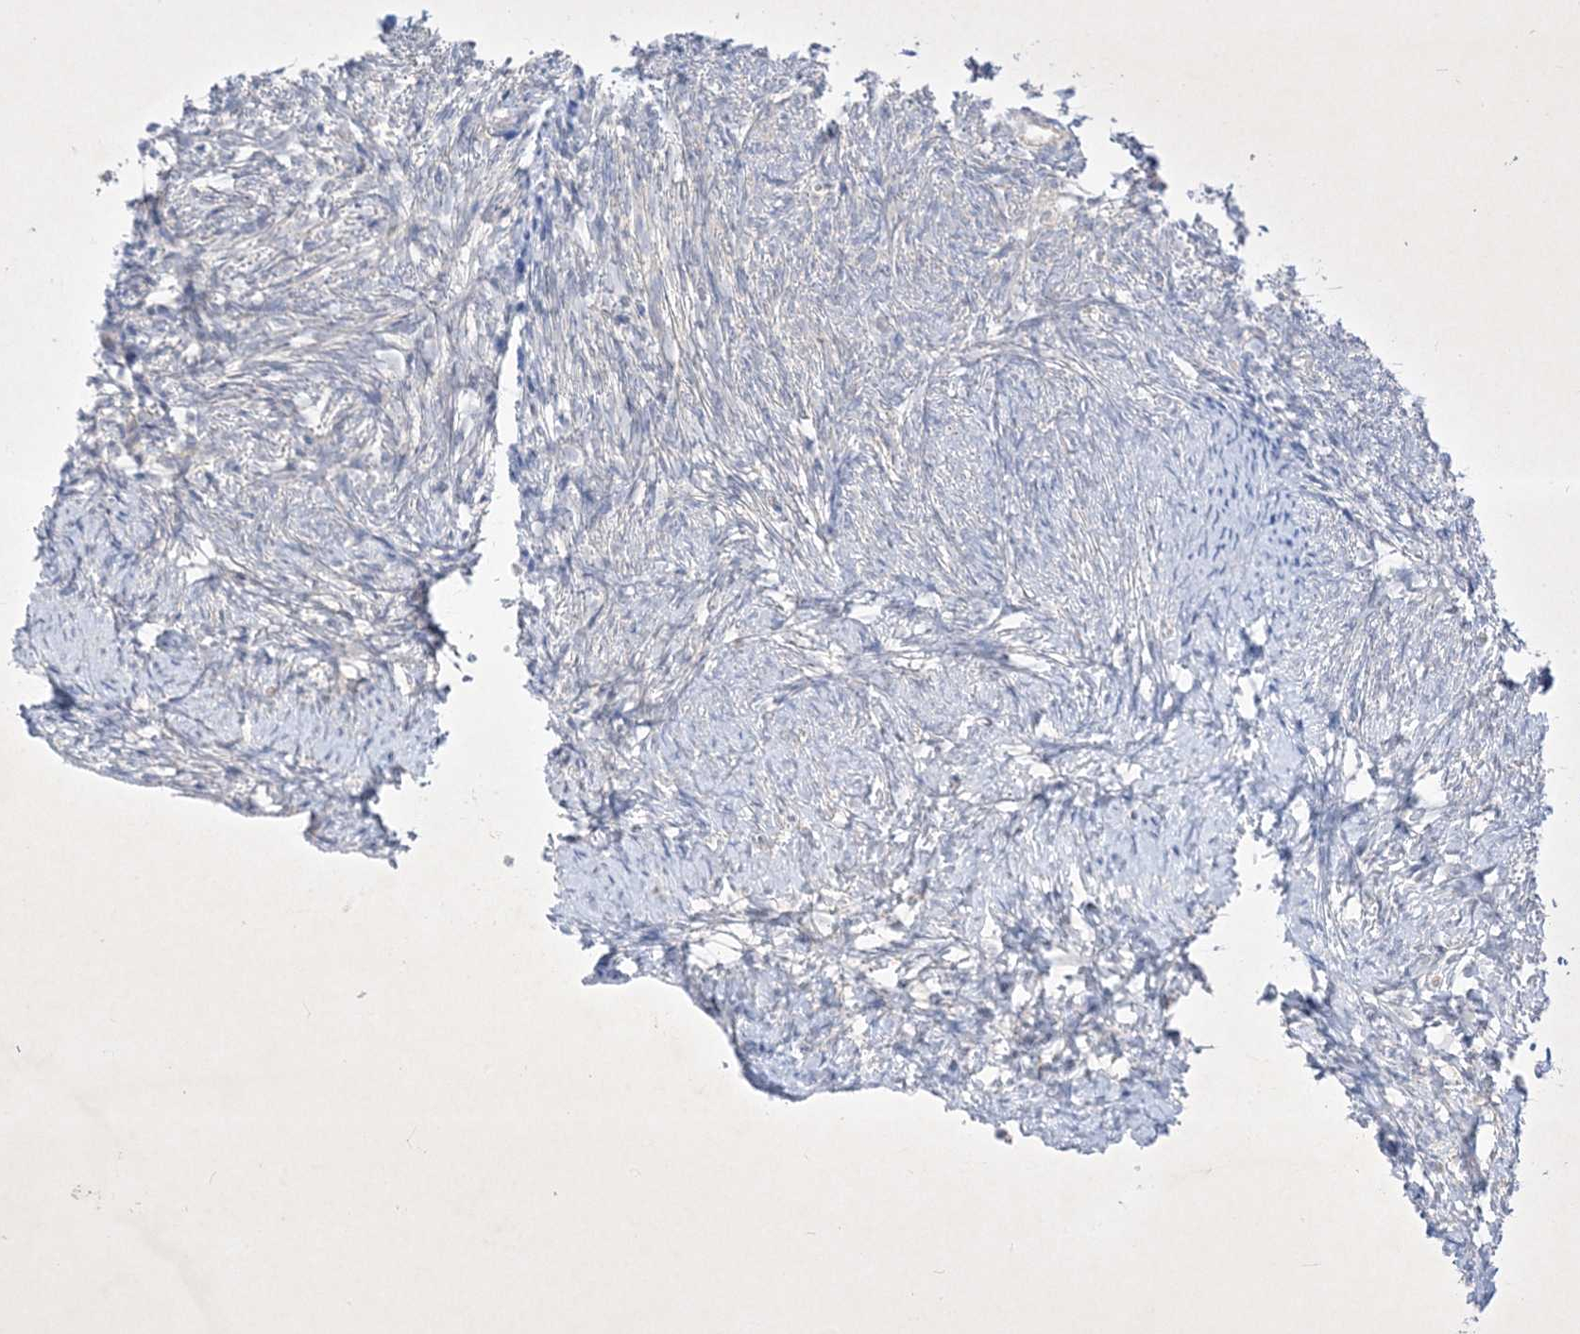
{"staining": {"intensity": "negative", "quantity": "none", "location": "none"}, "tissue": "ovary", "cell_type": "Ovarian stroma cells", "image_type": "normal", "snomed": [{"axis": "morphology", "description": "Normal tissue, NOS"}, {"axis": "topography", "description": "Ovary"}], "caption": "Human ovary stained for a protein using immunohistochemistry exhibits no staining in ovarian stroma cells.", "gene": "PLEKHA3", "patient": {"sex": "female", "age": 41}}